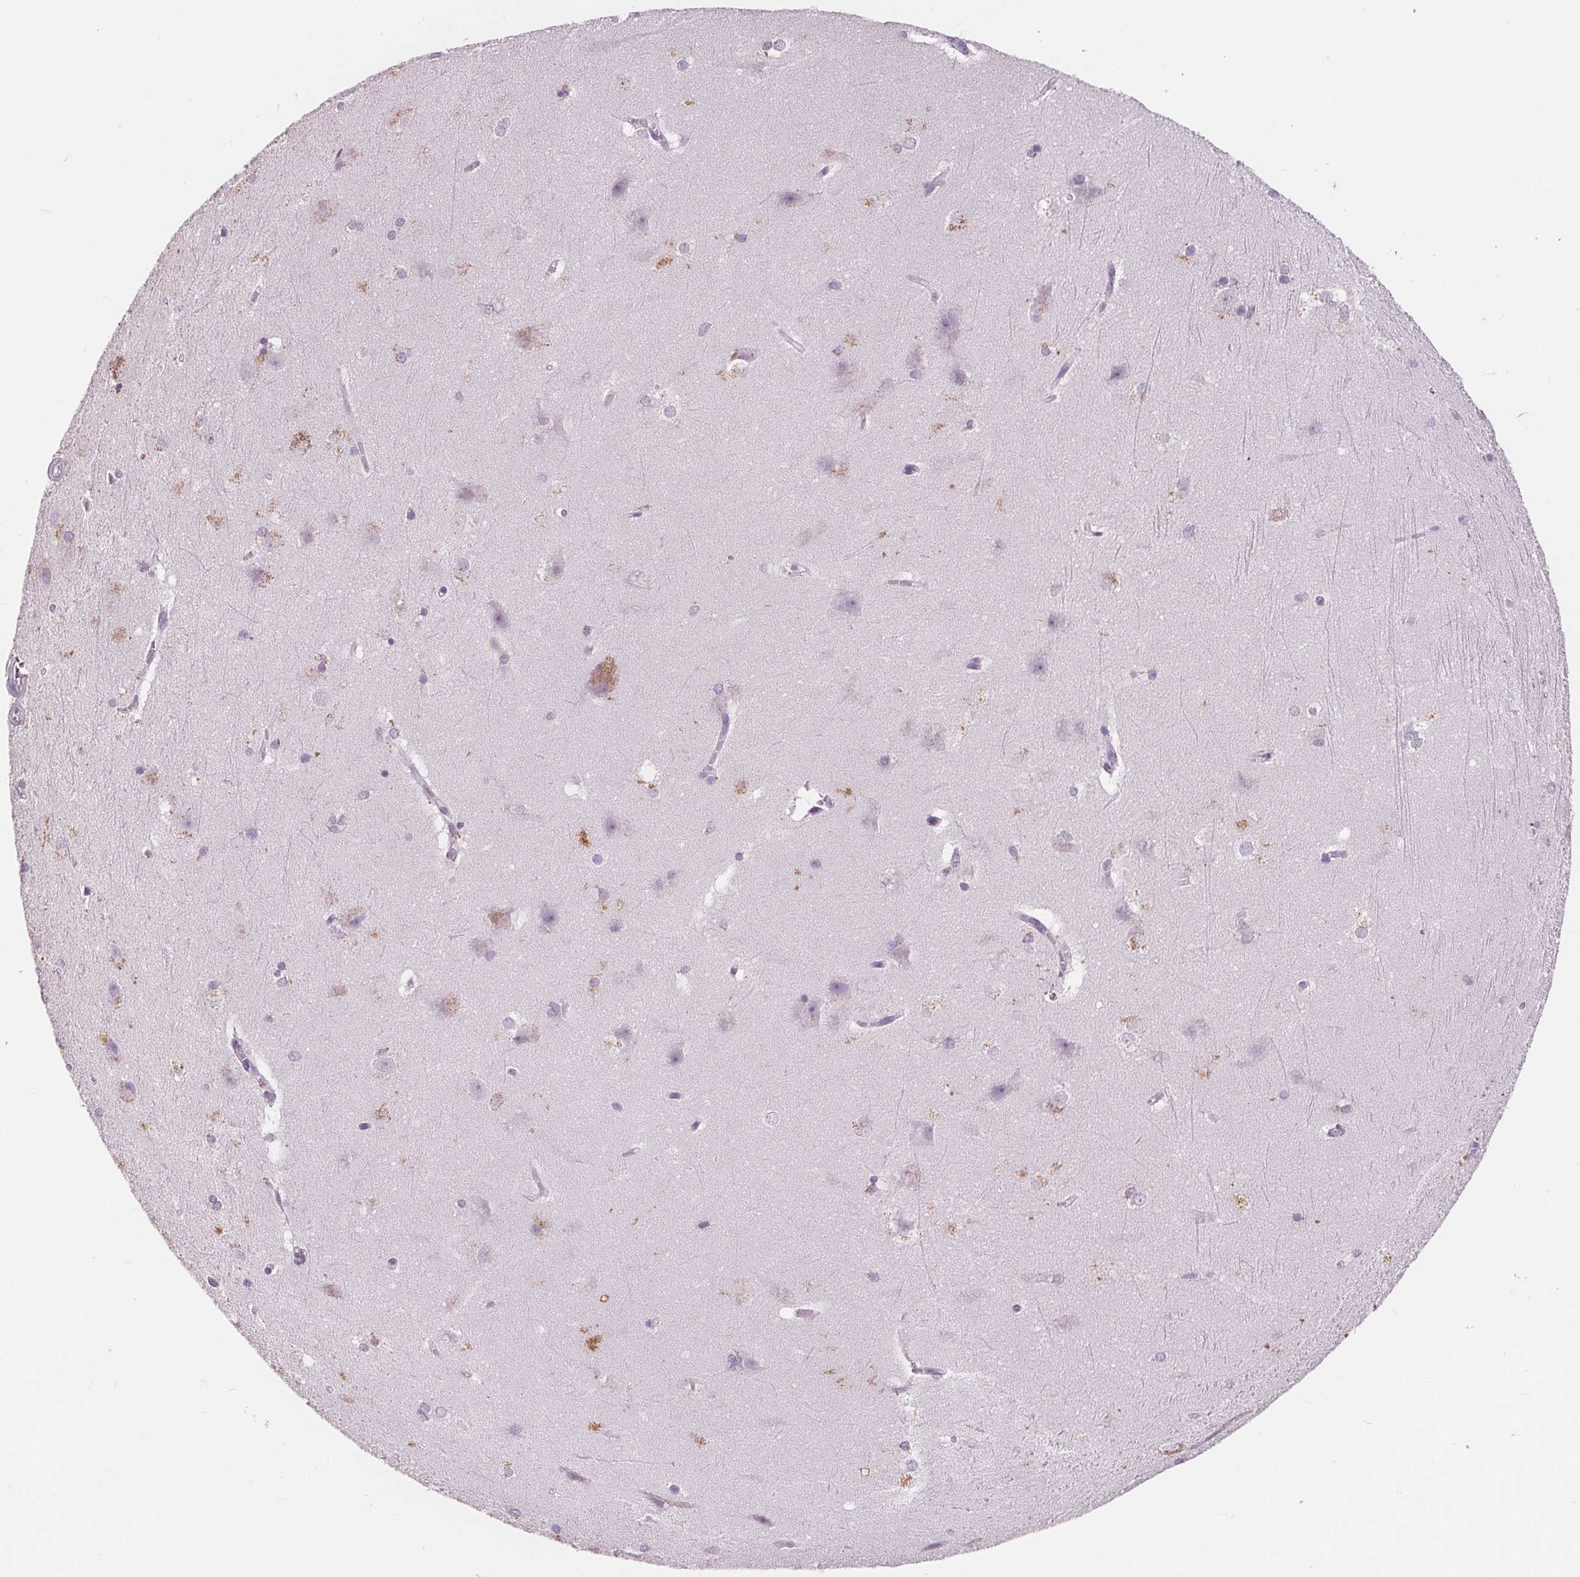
{"staining": {"intensity": "negative", "quantity": "none", "location": "none"}, "tissue": "hippocampus", "cell_type": "Glial cells", "image_type": "normal", "snomed": [{"axis": "morphology", "description": "Normal tissue, NOS"}, {"axis": "topography", "description": "Cerebral cortex"}, {"axis": "topography", "description": "Hippocampus"}], "caption": "Immunohistochemical staining of benign human hippocampus exhibits no significant staining in glial cells.", "gene": "PTPN14", "patient": {"sex": "female", "age": 19}}